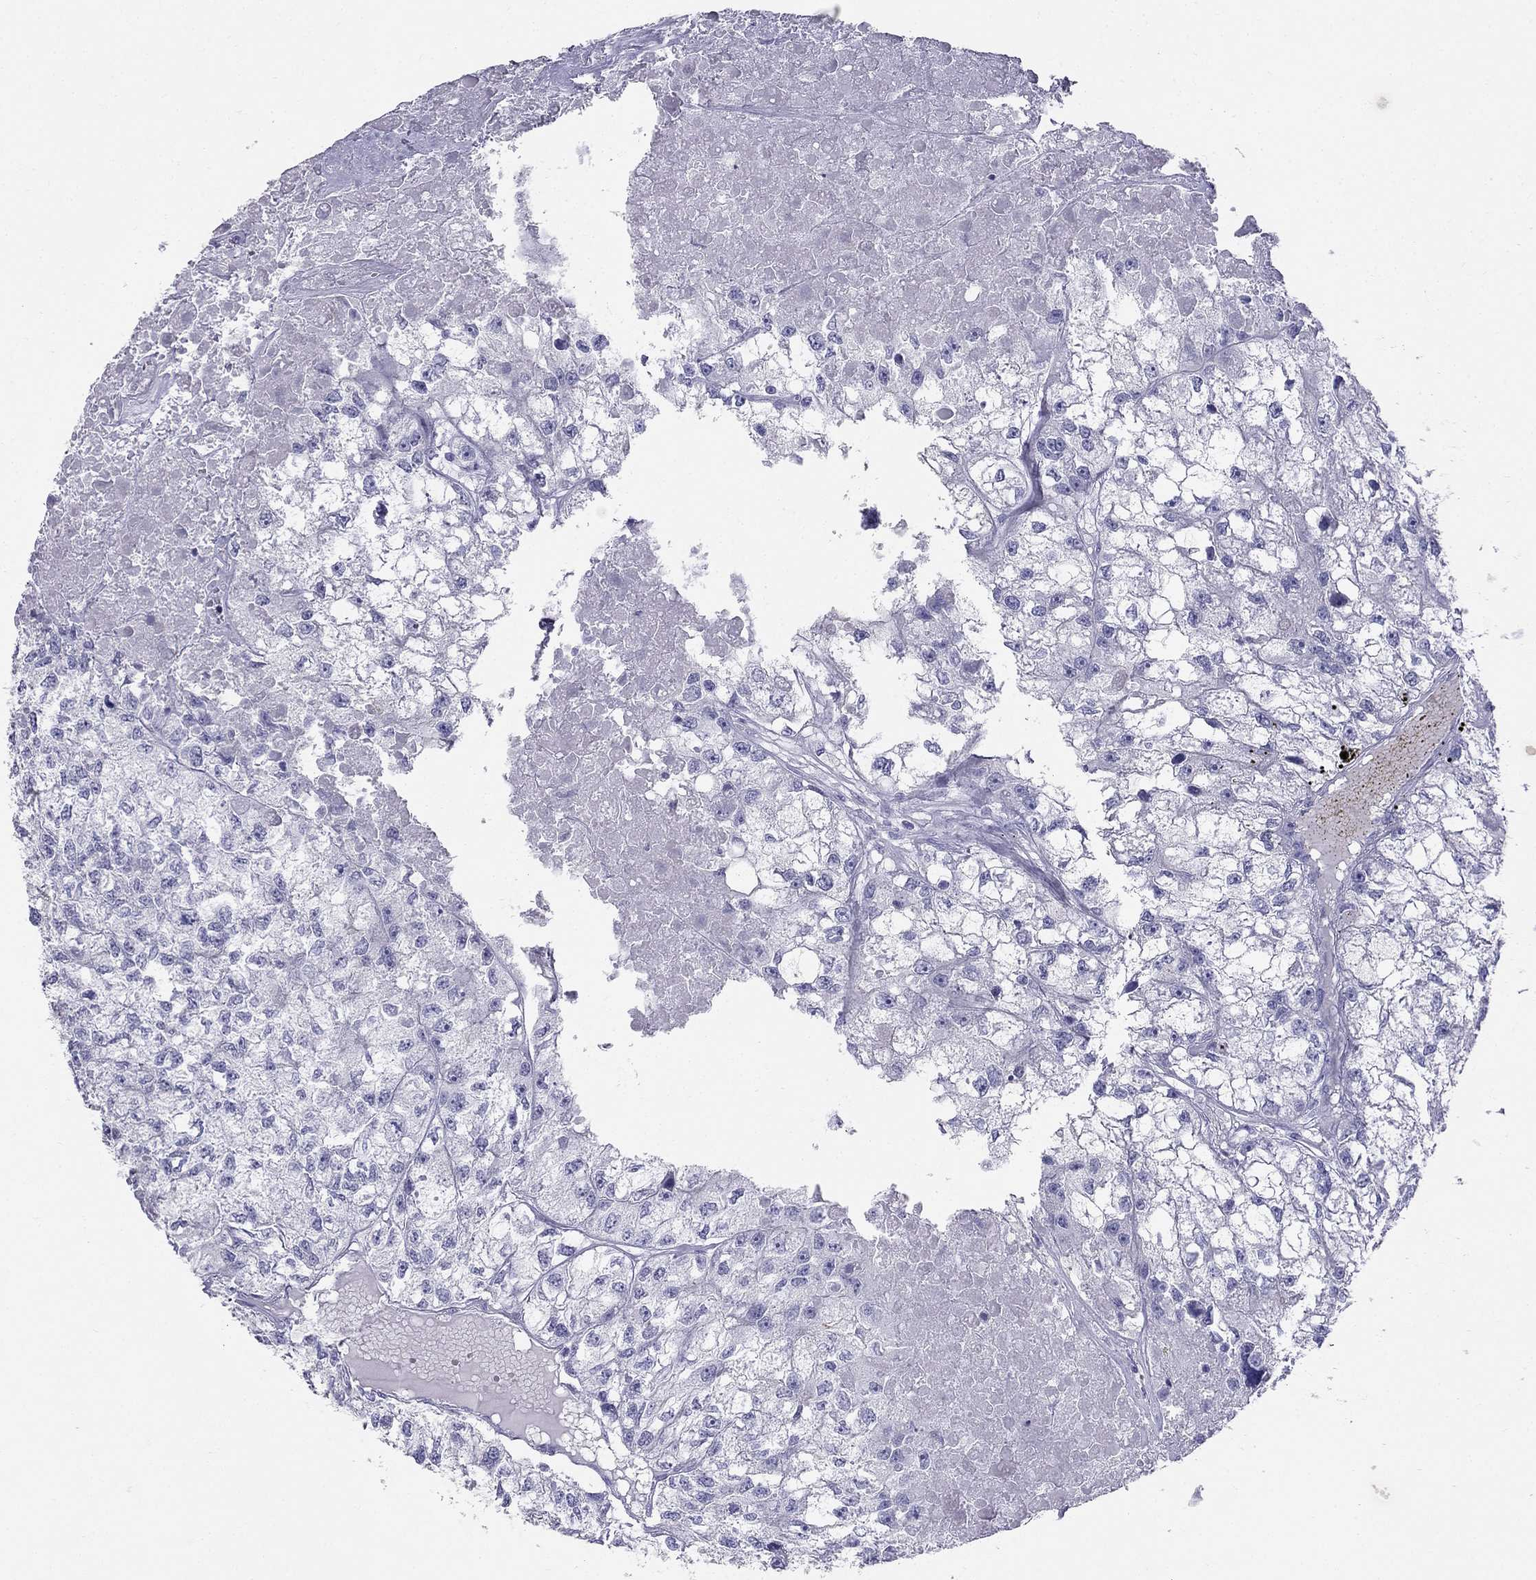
{"staining": {"intensity": "negative", "quantity": "none", "location": "none"}, "tissue": "renal cancer", "cell_type": "Tumor cells", "image_type": "cancer", "snomed": [{"axis": "morphology", "description": "Adenocarcinoma, NOS"}, {"axis": "topography", "description": "Kidney"}], "caption": "Immunohistochemistry (IHC) image of neoplastic tissue: renal cancer (adenocarcinoma) stained with DAB exhibits no significant protein expression in tumor cells.", "gene": "RFLNA", "patient": {"sex": "male", "age": 56}}